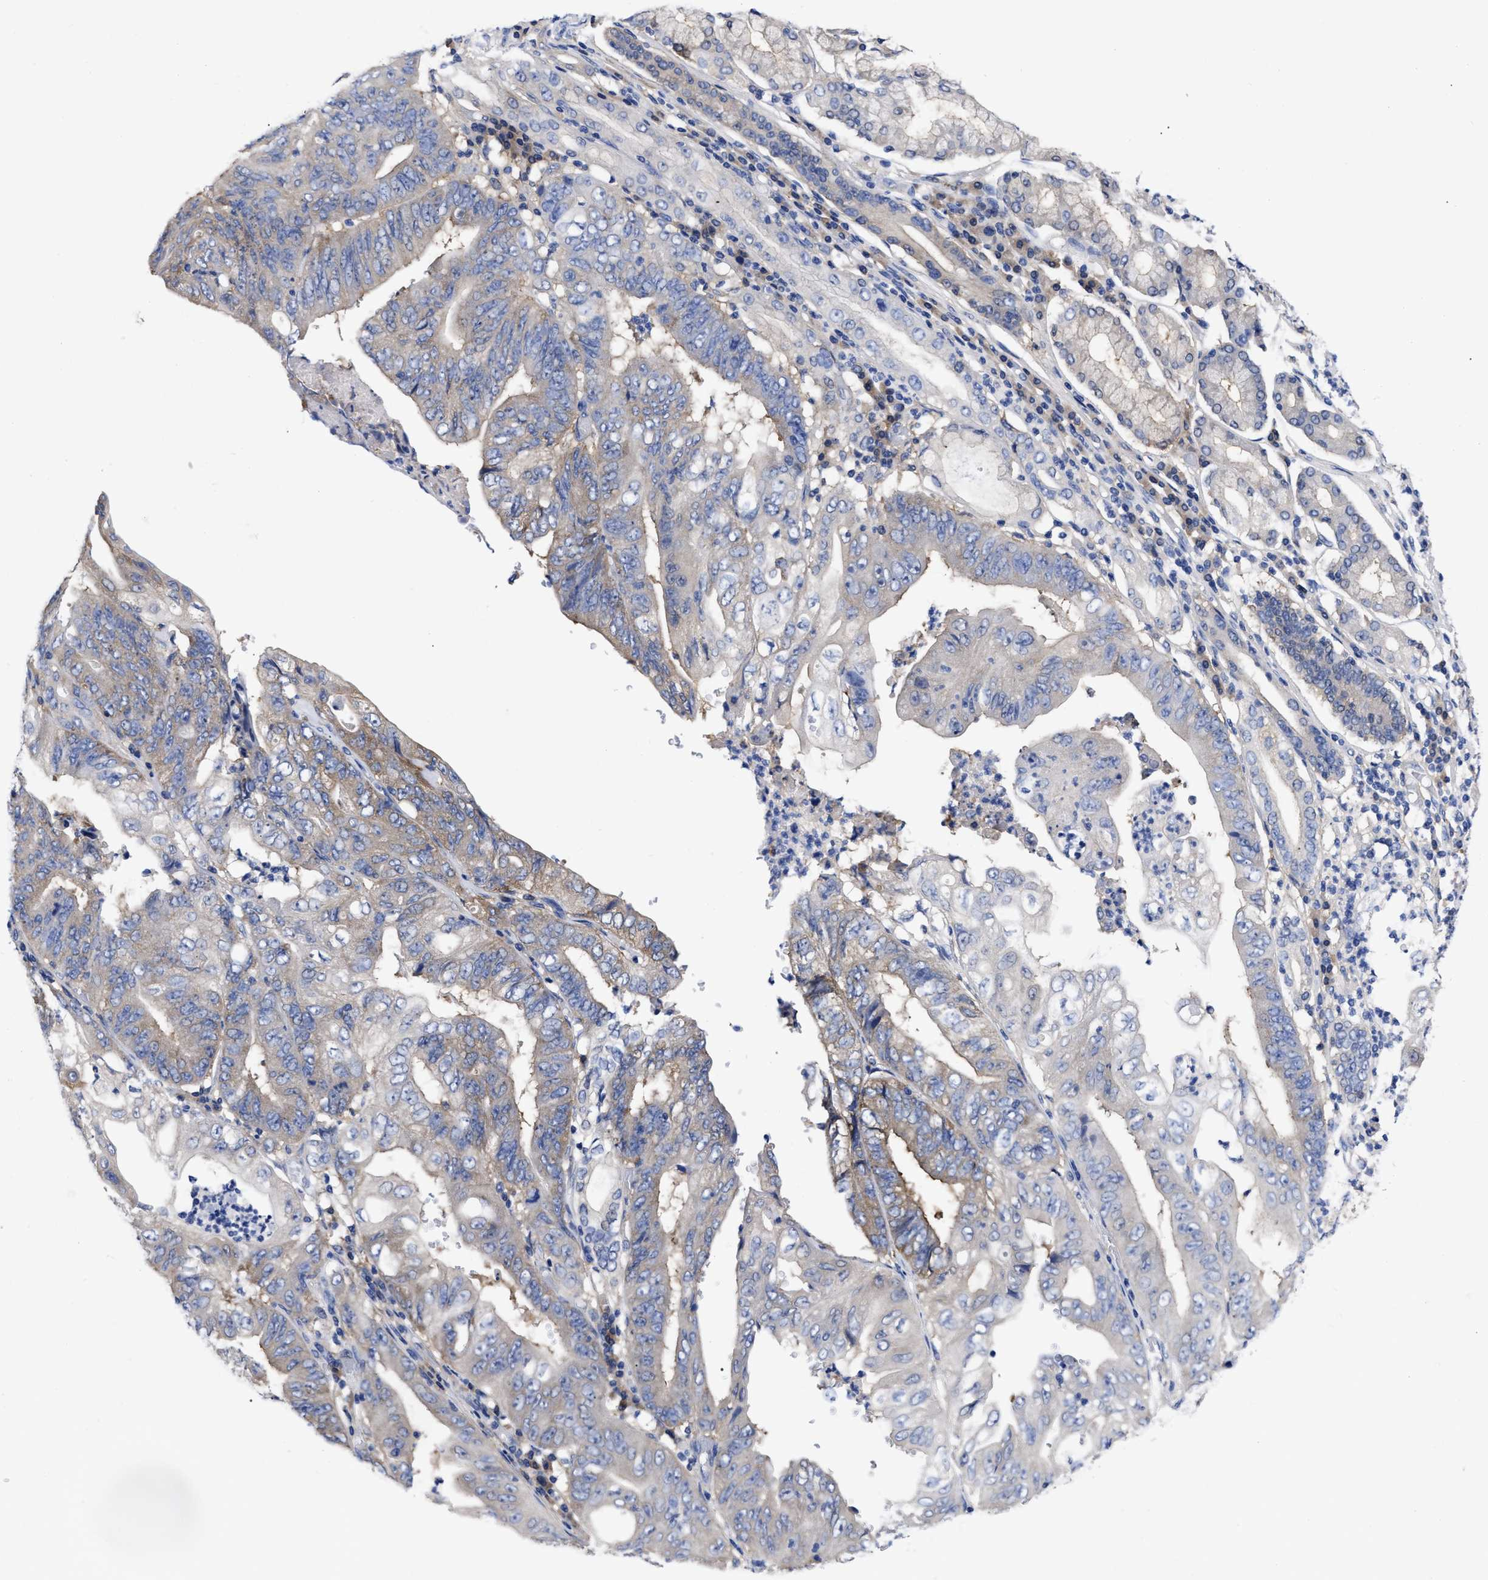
{"staining": {"intensity": "moderate", "quantity": "<25%", "location": "cytoplasmic/membranous"}, "tissue": "stomach cancer", "cell_type": "Tumor cells", "image_type": "cancer", "snomed": [{"axis": "morphology", "description": "Adenocarcinoma, NOS"}, {"axis": "topography", "description": "Stomach"}], "caption": "A photomicrograph showing moderate cytoplasmic/membranous positivity in approximately <25% of tumor cells in adenocarcinoma (stomach), as visualized by brown immunohistochemical staining.", "gene": "RBKS", "patient": {"sex": "female", "age": 73}}